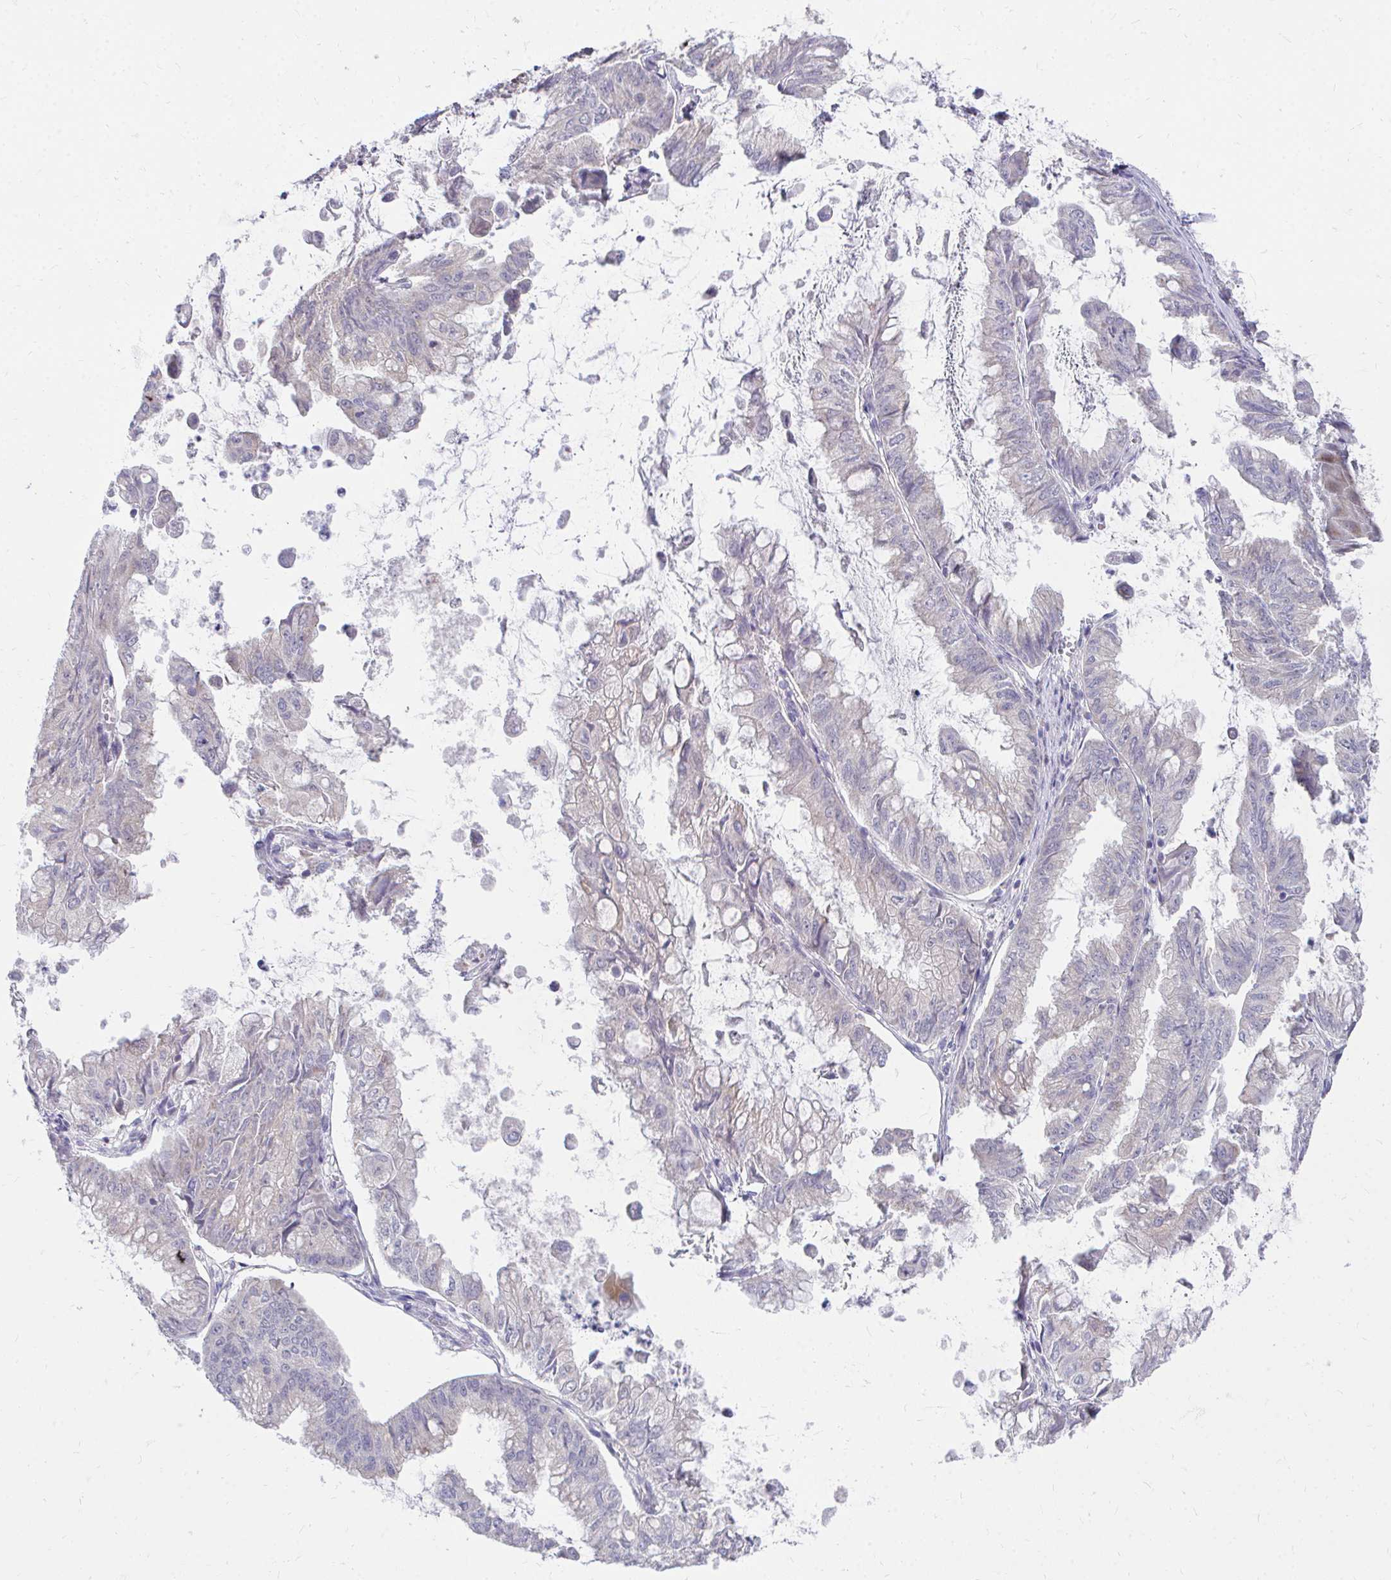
{"staining": {"intensity": "negative", "quantity": "none", "location": "none"}, "tissue": "stomach cancer", "cell_type": "Tumor cells", "image_type": "cancer", "snomed": [{"axis": "morphology", "description": "Adenocarcinoma, NOS"}, {"axis": "topography", "description": "Stomach, upper"}], "caption": "The IHC histopathology image has no significant staining in tumor cells of adenocarcinoma (stomach) tissue.", "gene": "PEX3", "patient": {"sex": "male", "age": 80}}